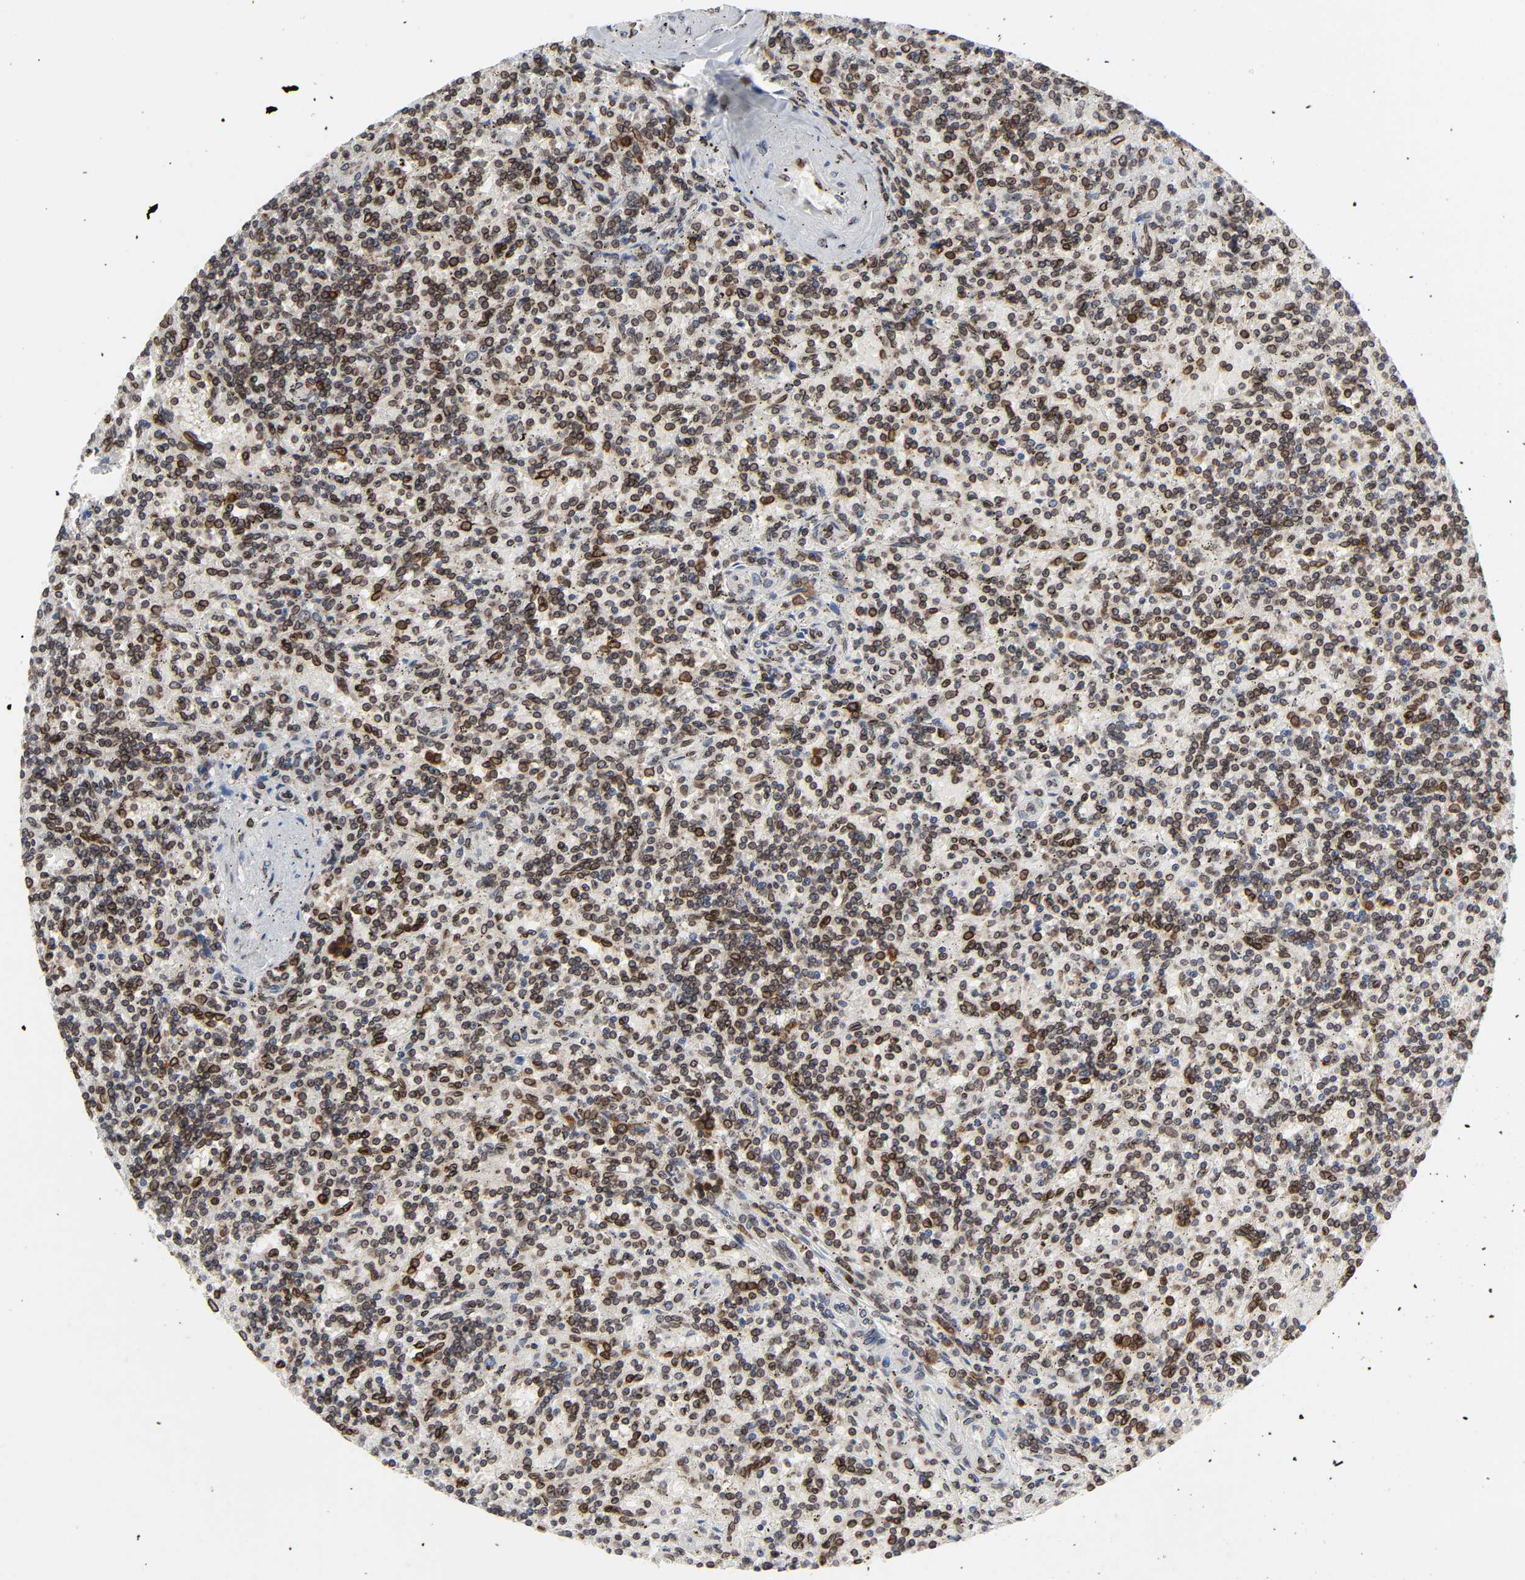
{"staining": {"intensity": "strong", "quantity": ">75%", "location": "cytoplasmic/membranous,nuclear"}, "tissue": "lymphoma", "cell_type": "Tumor cells", "image_type": "cancer", "snomed": [{"axis": "morphology", "description": "Malignant lymphoma, non-Hodgkin's type, Low grade"}, {"axis": "topography", "description": "Spleen"}], "caption": "About >75% of tumor cells in malignant lymphoma, non-Hodgkin's type (low-grade) exhibit strong cytoplasmic/membranous and nuclear protein staining as visualized by brown immunohistochemical staining.", "gene": "RANGAP1", "patient": {"sex": "male", "age": 73}}